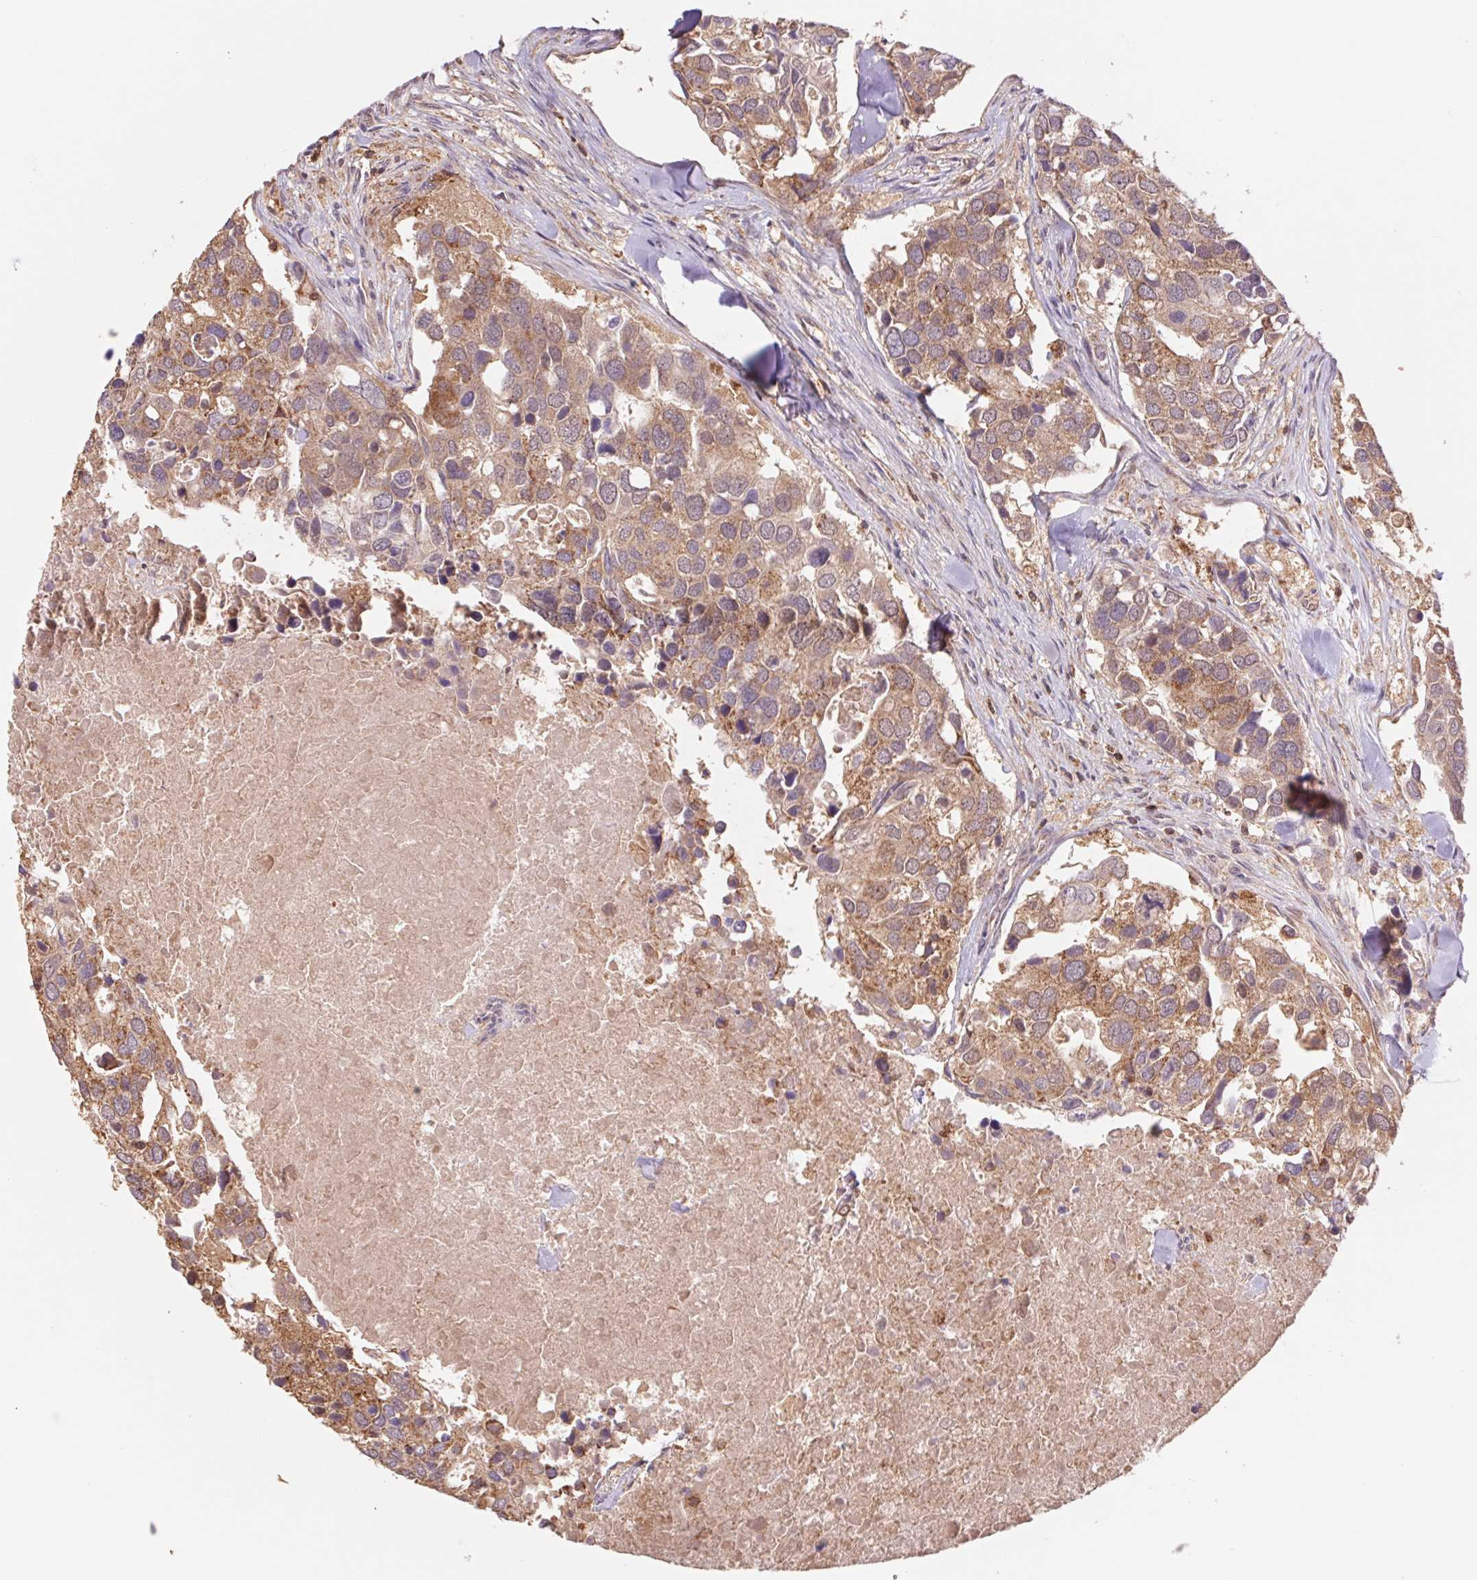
{"staining": {"intensity": "moderate", "quantity": ">75%", "location": "cytoplasmic/membranous"}, "tissue": "breast cancer", "cell_type": "Tumor cells", "image_type": "cancer", "snomed": [{"axis": "morphology", "description": "Duct carcinoma"}, {"axis": "topography", "description": "Breast"}], "caption": "A histopathology image of human invasive ductal carcinoma (breast) stained for a protein demonstrates moderate cytoplasmic/membranous brown staining in tumor cells.", "gene": "URM1", "patient": {"sex": "female", "age": 83}}